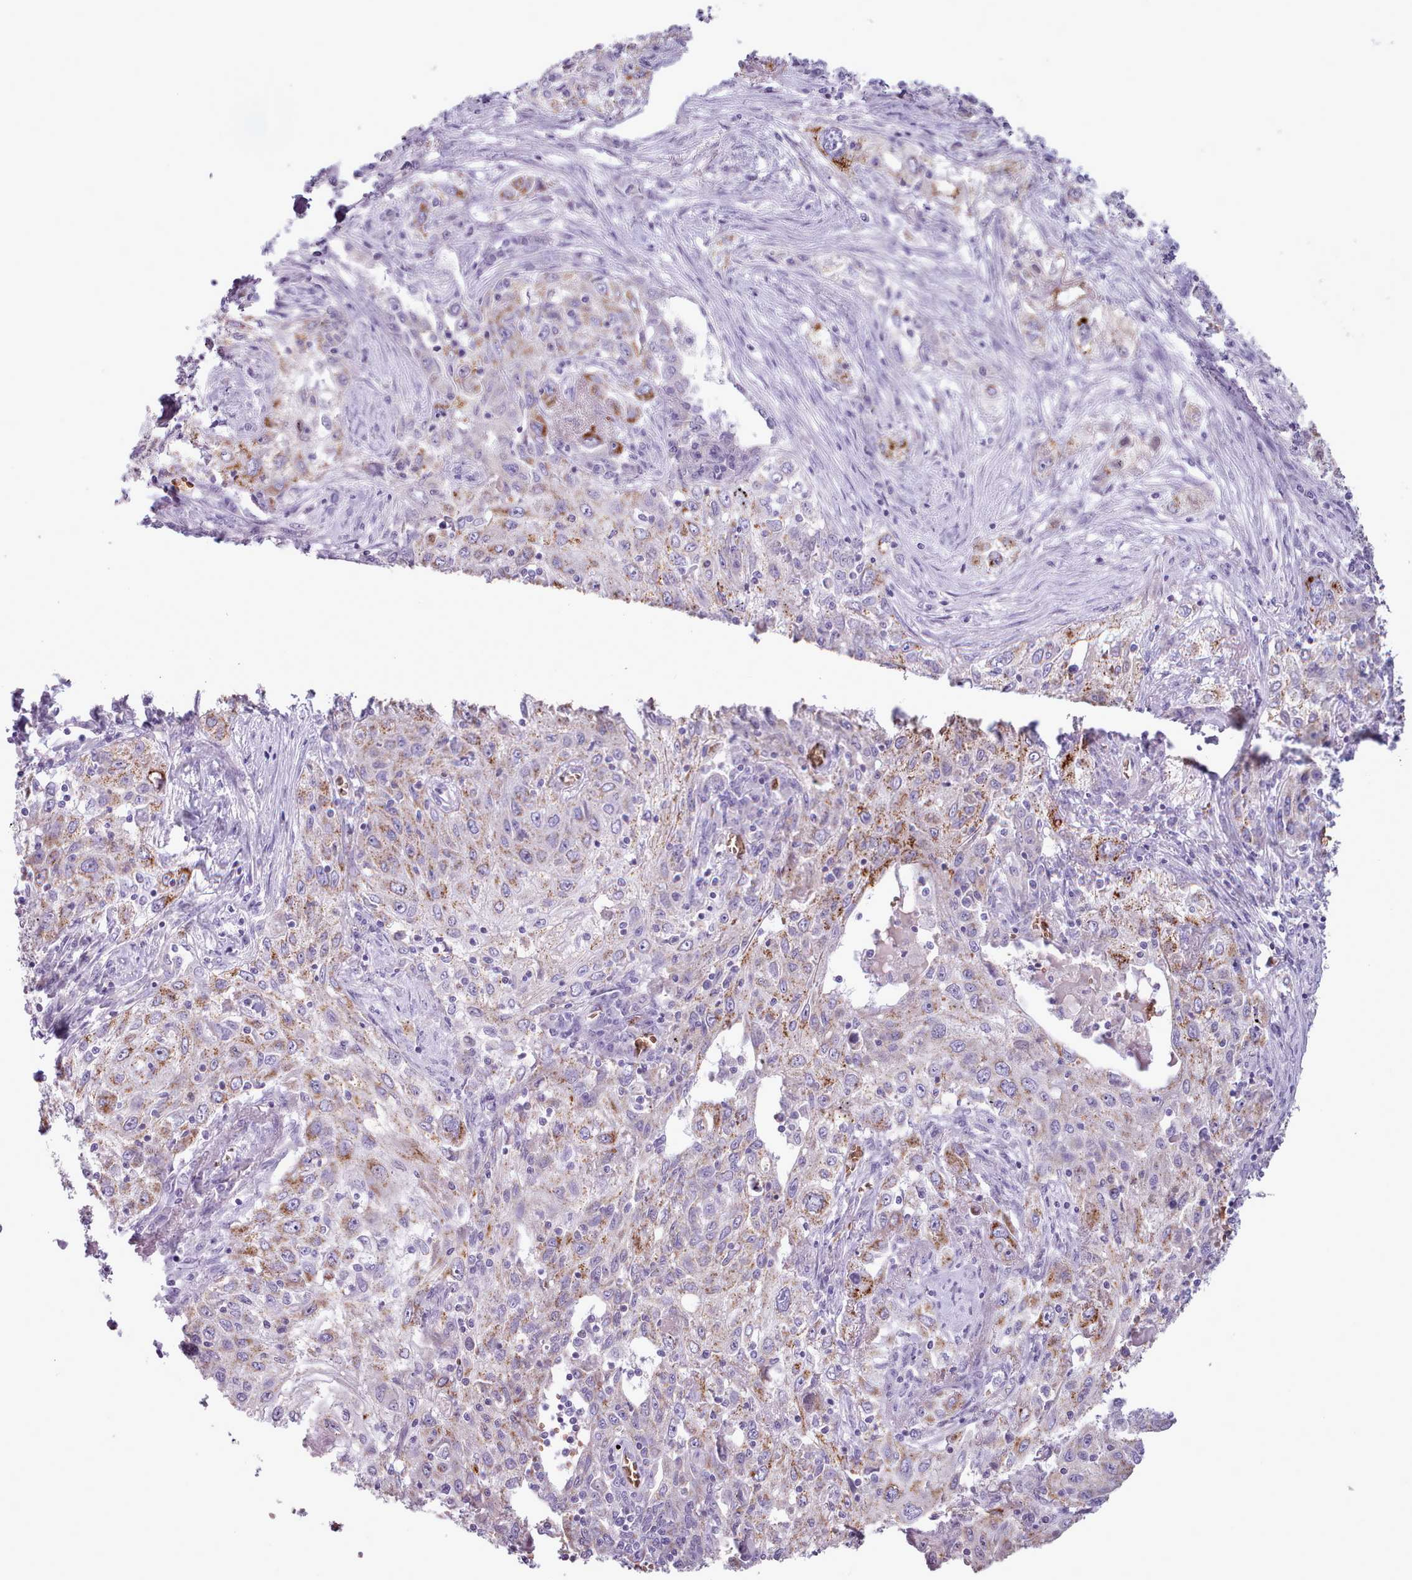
{"staining": {"intensity": "moderate", "quantity": "25%-75%", "location": "cytoplasmic/membranous"}, "tissue": "lung cancer", "cell_type": "Tumor cells", "image_type": "cancer", "snomed": [{"axis": "morphology", "description": "Squamous cell carcinoma, NOS"}, {"axis": "topography", "description": "Lung"}], "caption": "Tumor cells display moderate cytoplasmic/membranous expression in about 25%-75% of cells in lung cancer.", "gene": "AK4", "patient": {"sex": "female", "age": 69}}